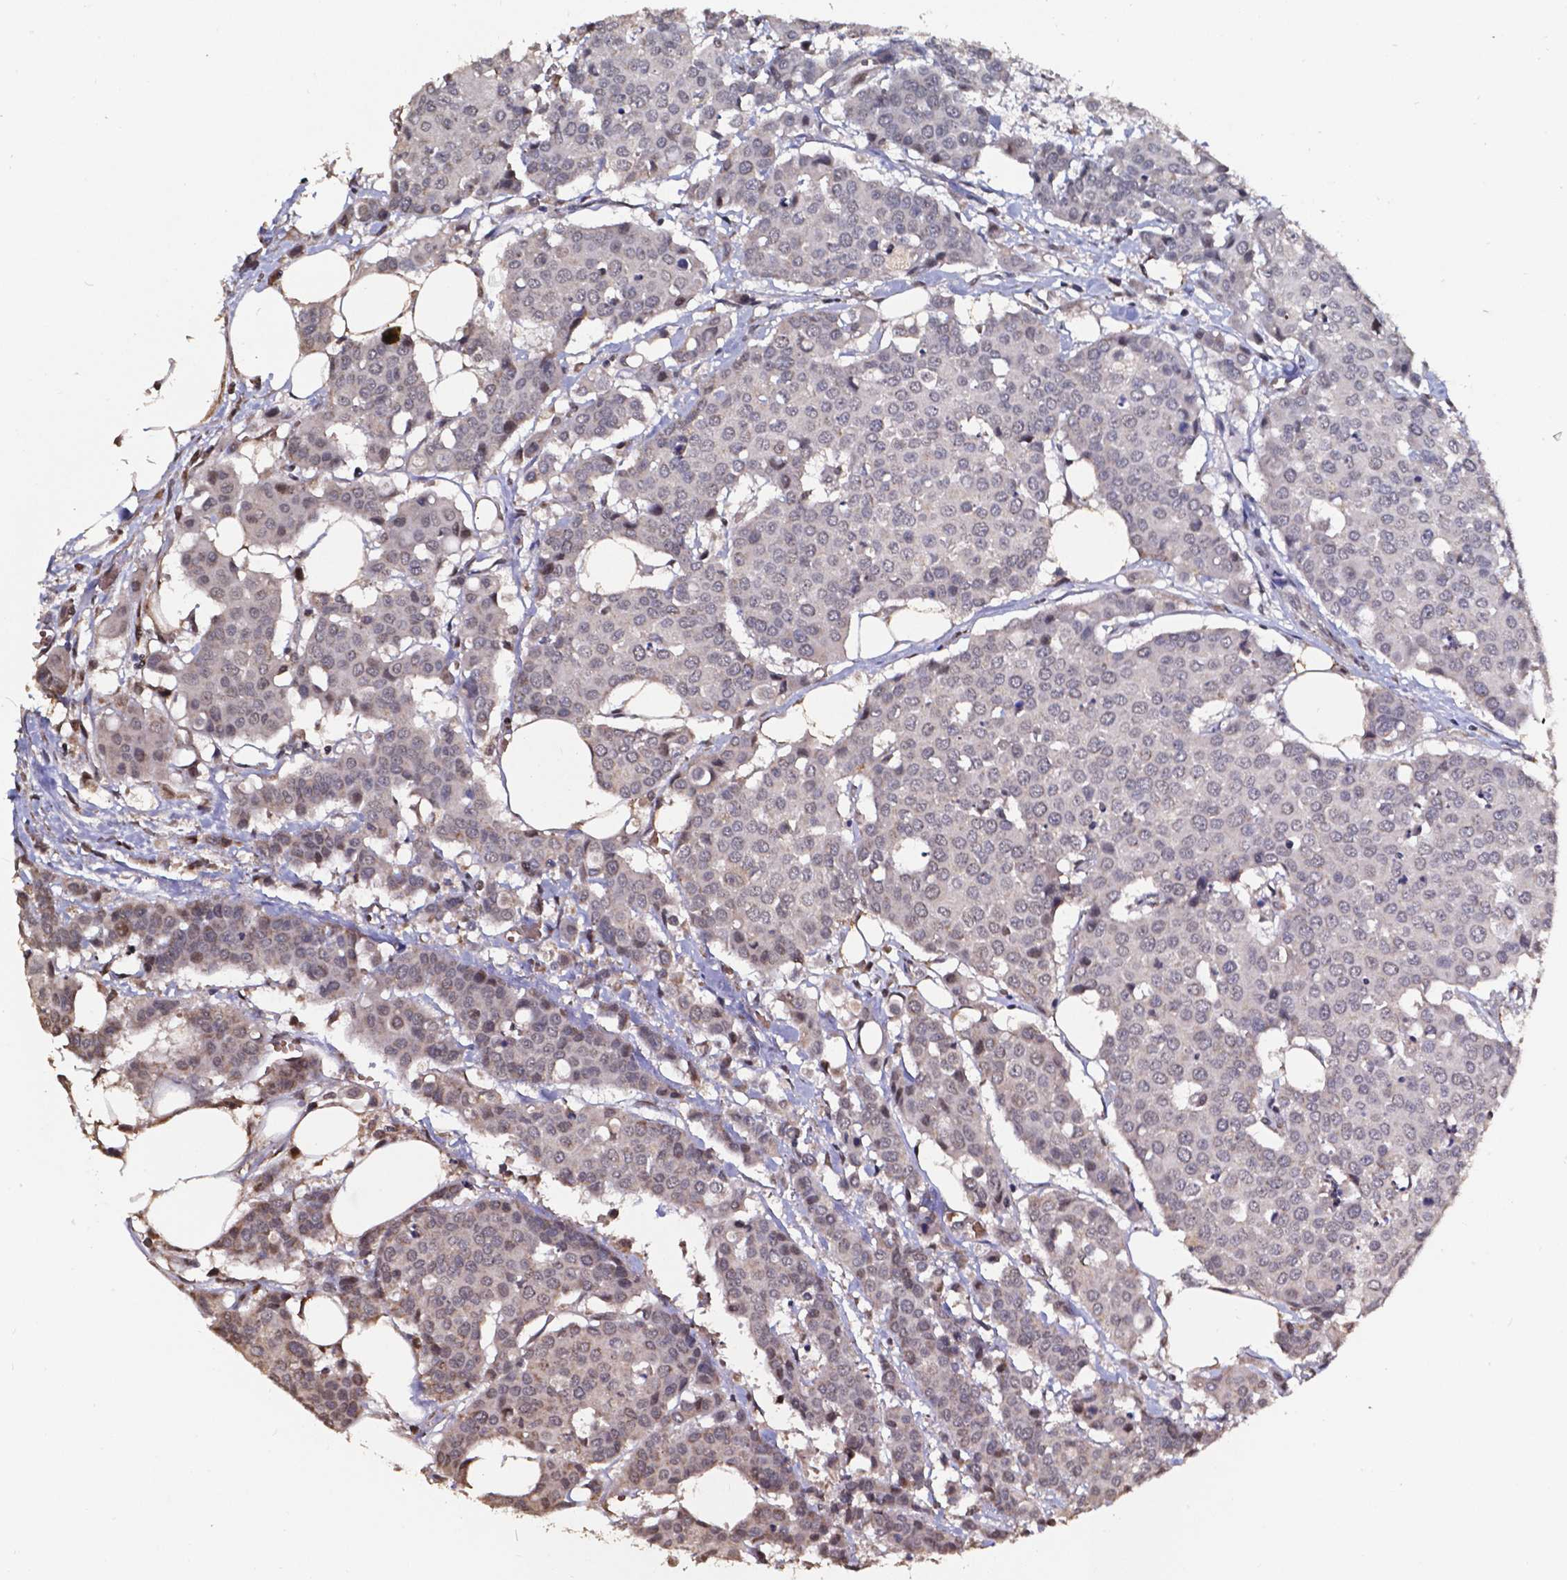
{"staining": {"intensity": "weak", "quantity": "<25%", "location": "nuclear"}, "tissue": "carcinoid", "cell_type": "Tumor cells", "image_type": "cancer", "snomed": [{"axis": "morphology", "description": "Carcinoid, malignant, NOS"}, {"axis": "topography", "description": "Colon"}], "caption": "Tumor cells show no significant protein expression in carcinoid.", "gene": "GLRA2", "patient": {"sex": "male", "age": 81}}